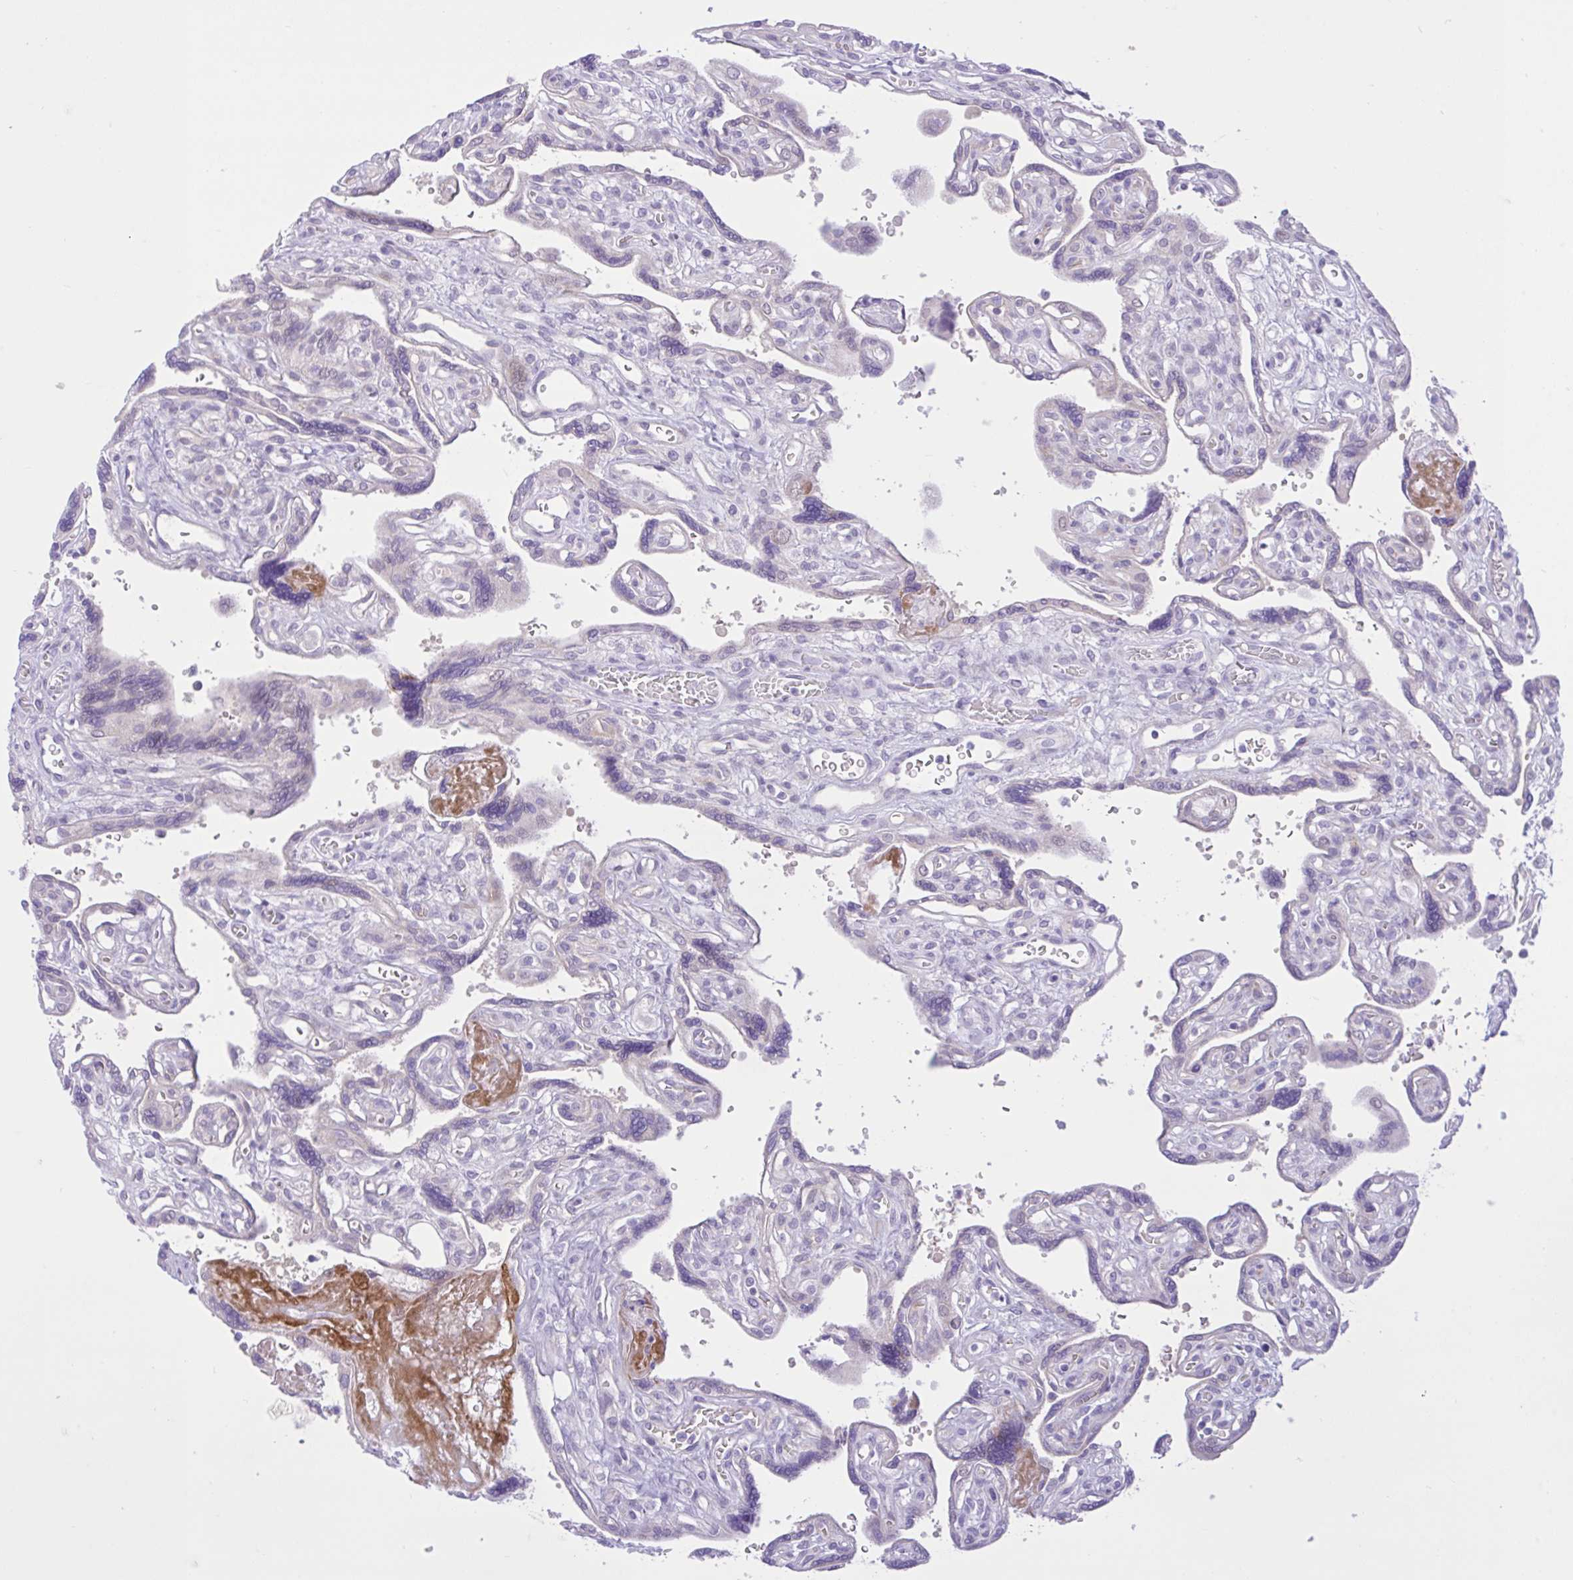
{"staining": {"intensity": "negative", "quantity": "none", "location": "none"}, "tissue": "placenta", "cell_type": "Trophoblastic cells", "image_type": "normal", "snomed": [{"axis": "morphology", "description": "Normal tissue, NOS"}, {"axis": "topography", "description": "Placenta"}], "caption": "IHC micrograph of normal placenta: human placenta stained with DAB (3,3'-diaminobenzidine) shows no significant protein expression in trophoblastic cells. Brightfield microscopy of immunohistochemistry (IHC) stained with DAB (brown) and hematoxylin (blue), captured at high magnification.", "gene": "ZNF101", "patient": {"sex": "female", "age": 39}}